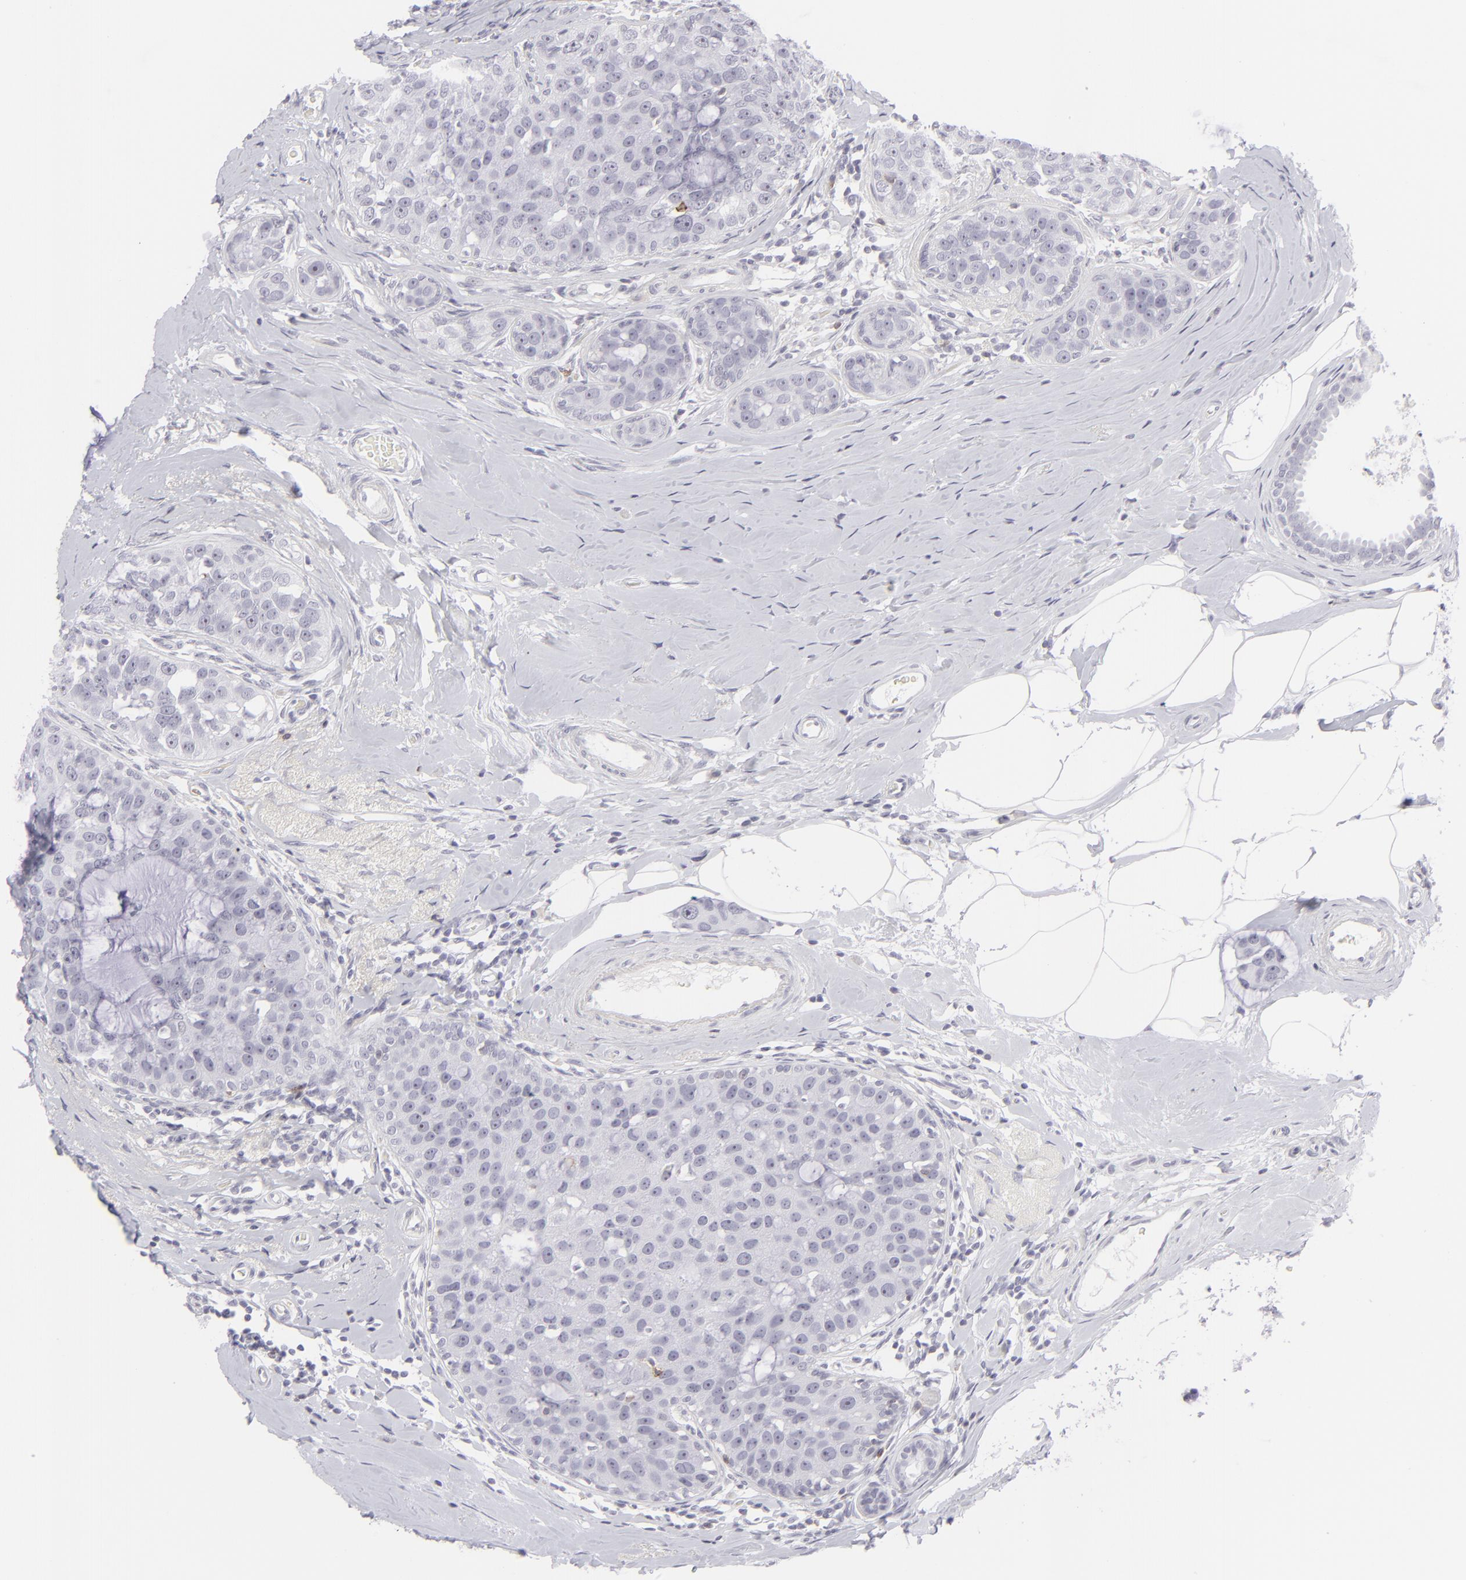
{"staining": {"intensity": "negative", "quantity": "none", "location": "none"}, "tissue": "breast cancer", "cell_type": "Tumor cells", "image_type": "cancer", "snomed": [{"axis": "morphology", "description": "Normal tissue, NOS"}, {"axis": "morphology", "description": "Duct carcinoma"}, {"axis": "topography", "description": "Breast"}], "caption": "Immunohistochemistry photomicrograph of neoplastic tissue: breast infiltrating ductal carcinoma stained with DAB (3,3'-diaminobenzidine) reveals no significant protein positivity in tumor cells.", "gene": "CD7", "patient": {"sex": "female", "age": 50}}